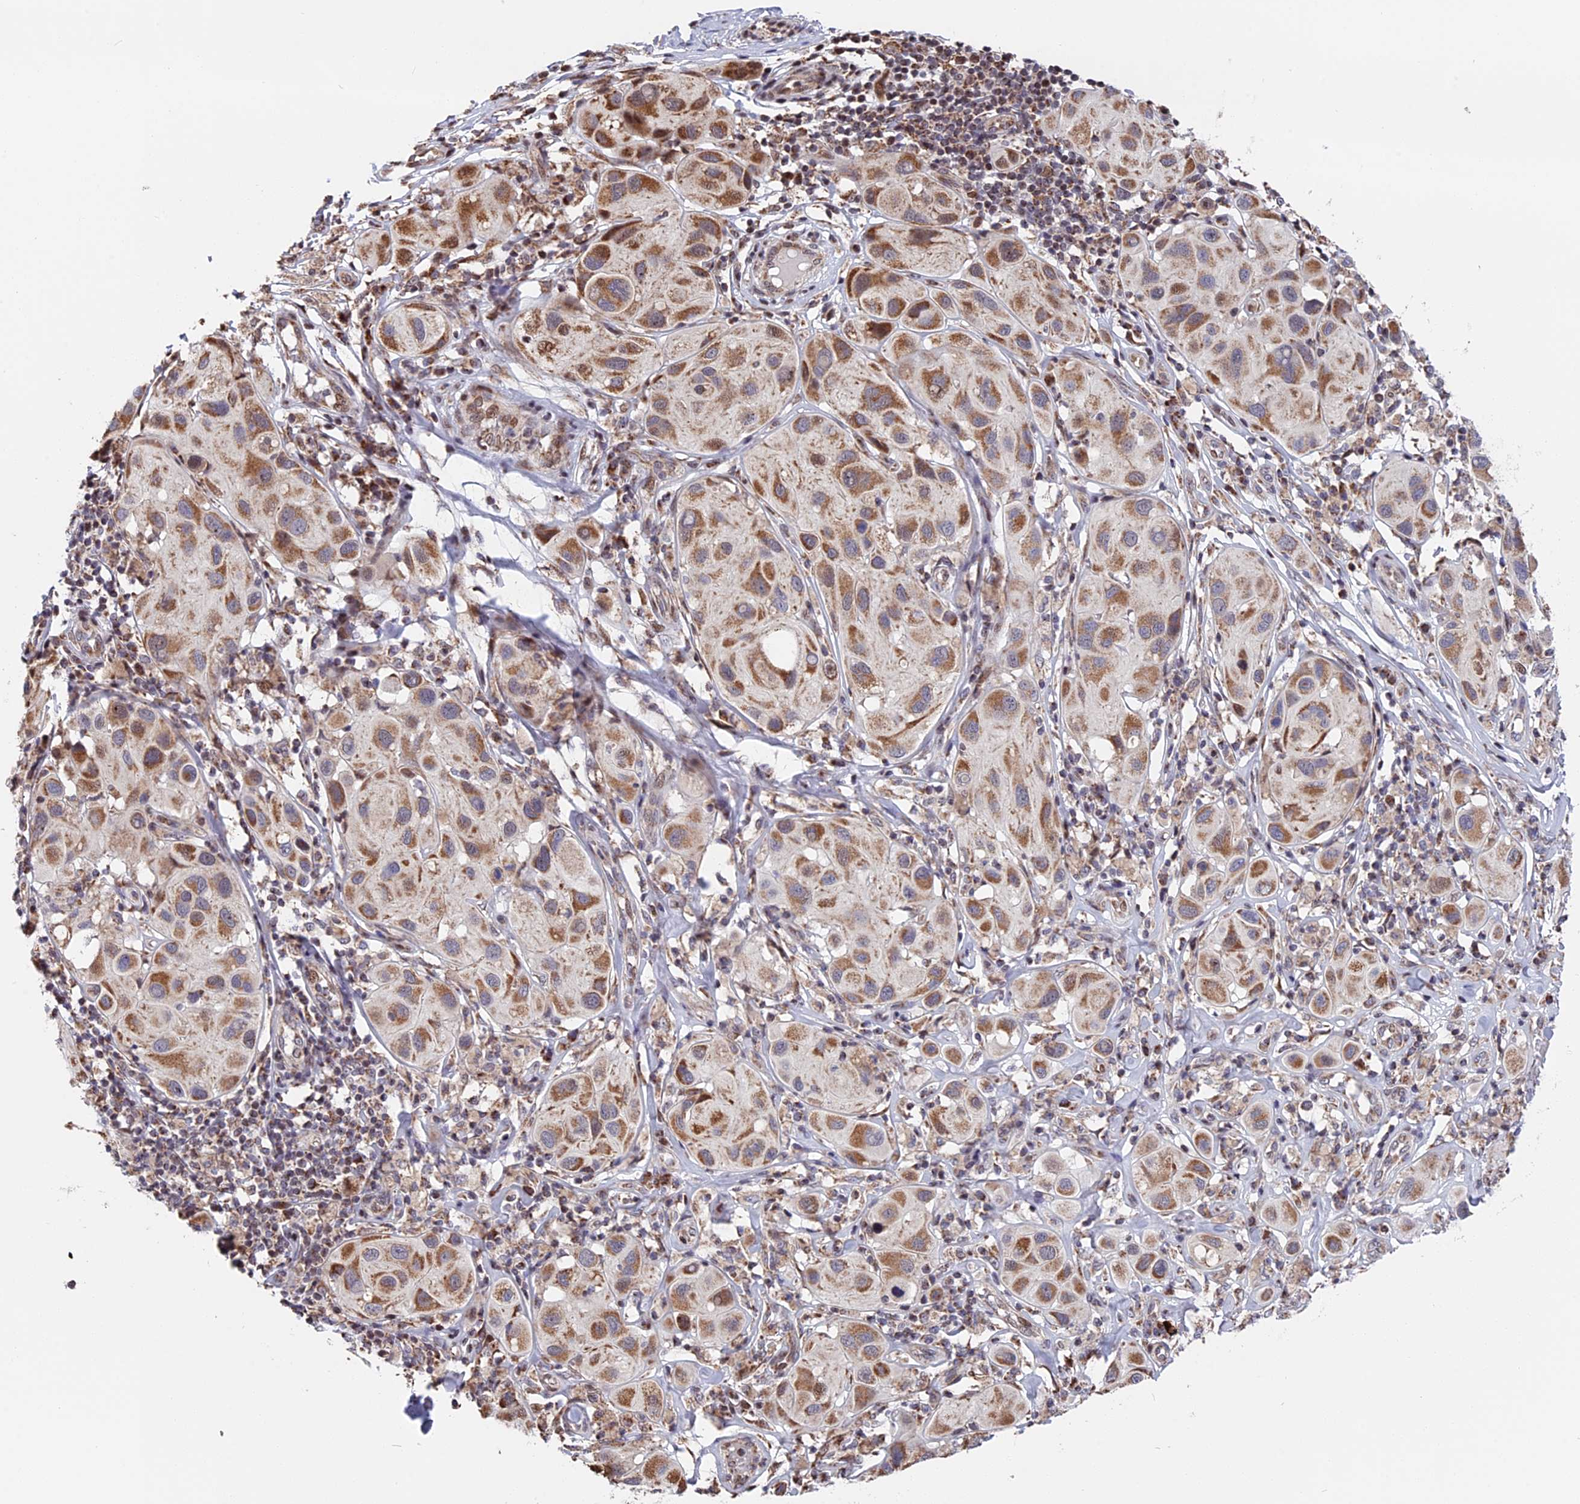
{"staining": {"intensity": "moderate", "quantity": ">75%", "location": "cytoplasmic/membranous"}, "tissue": "melanoma", "cell_type": "Tumor cells", "image_type": "cancer", "snomed": [{"axis": "morphology", "description": "Malignant melanoma, Metastatic site"}, {"axis": "topography", "description": "Skin"}], "caption": "The image reveals a brown stain indicating the presence of a protein in the cytoplasmic/membranous of tumor cells in melanoma.", "gene": "FAM174C", "patient": {"sex": "male", "age": 41}}